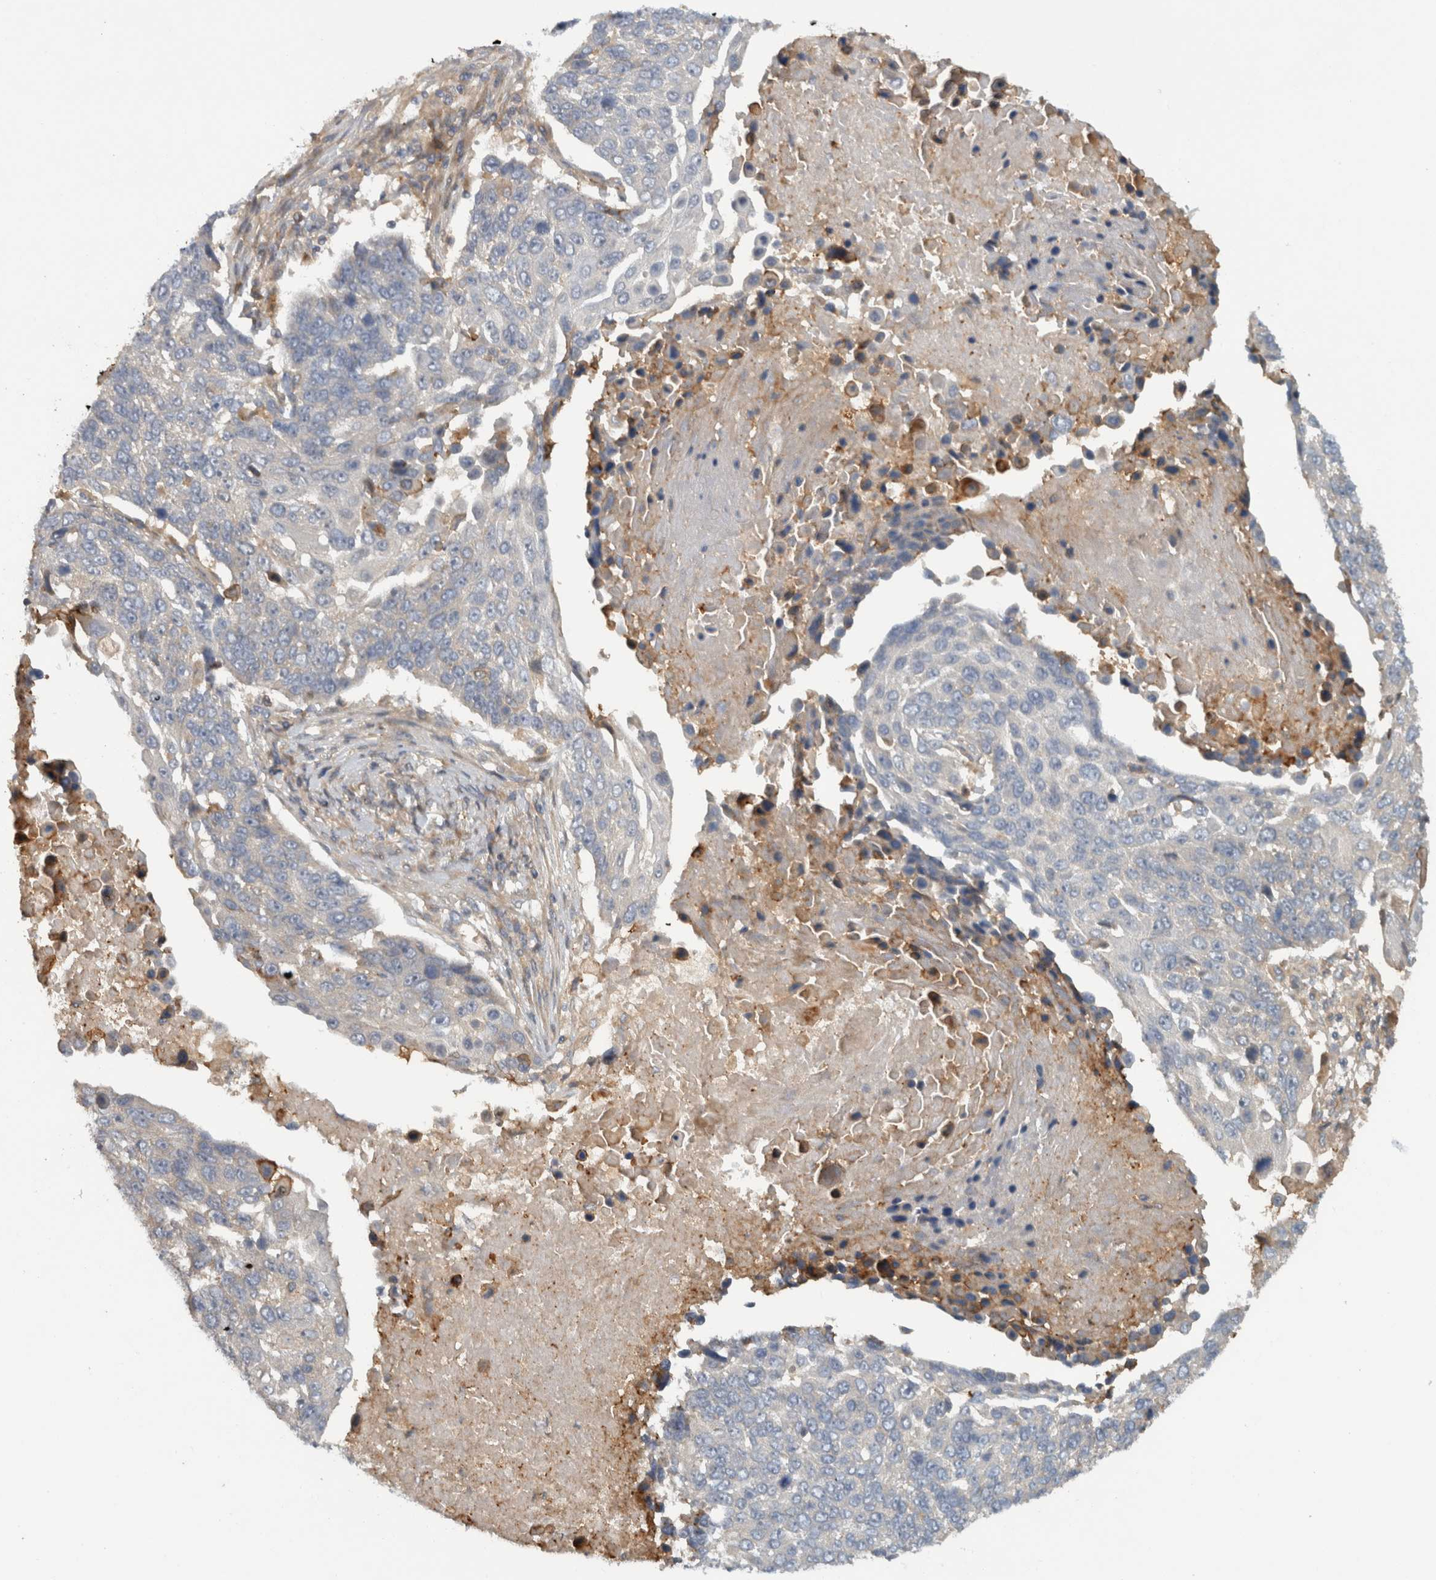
{"staining": {"intensity": "negative", "quantity": "none", "location": "none"}, "tissue": "lung cancer", "cell_type": "Tumor cells", "image_type": "cancer", "snomed": [{"axis": "morphology", "description": "Squamous cell carcinoma, NOS"}, {"axis": "topography", "description": "Lung"}], "caption": "Lung cancer (squamous cell carcinoma) stained for a protein using immunohistochemistry shows no staining tumor cells.", "gene": "VEPH1", "patient": {"sex": "male", "age": 66}}